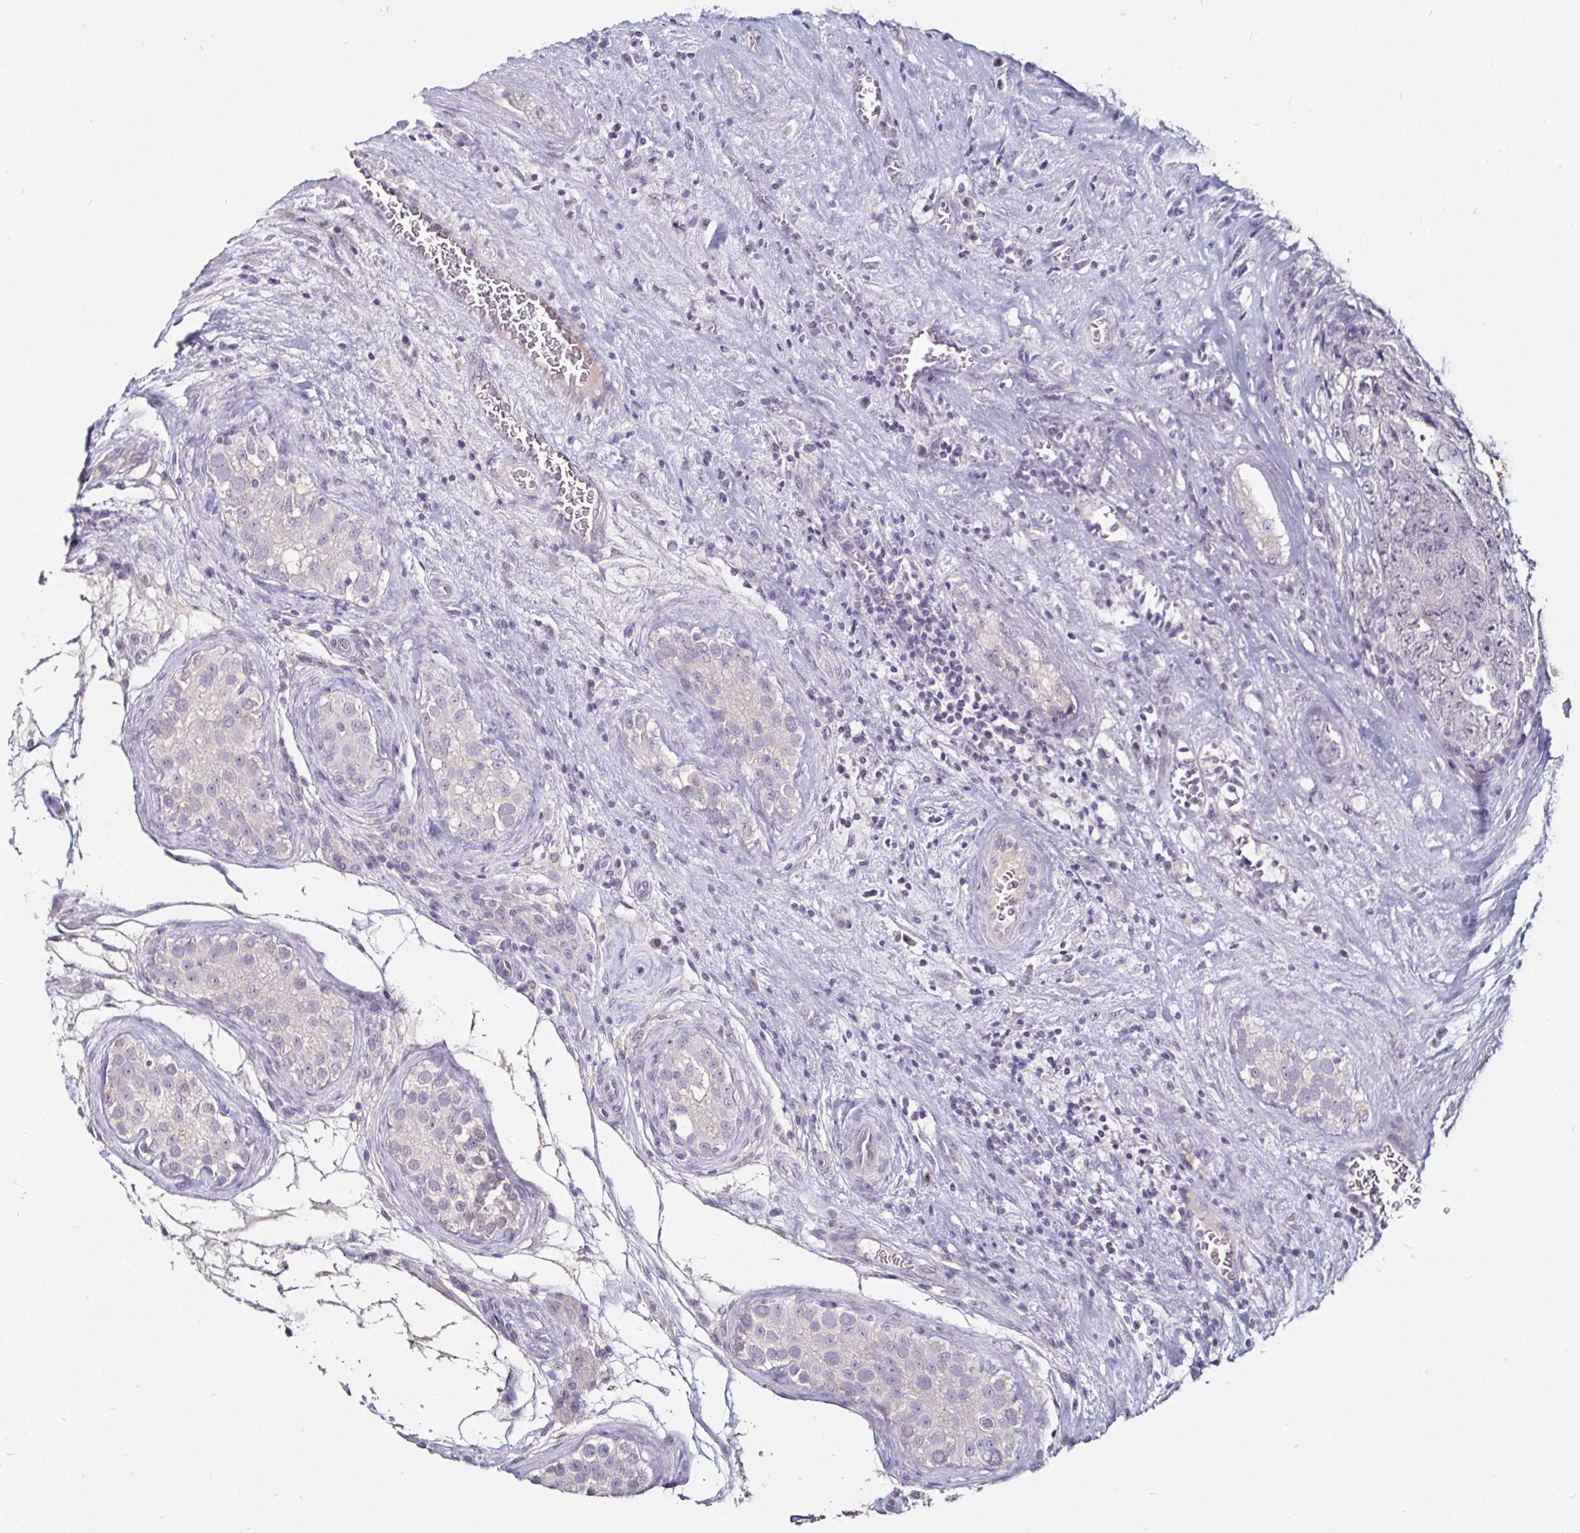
{"staining": {"intensity": "negative", "quantity": "none", "location": "none"}, "tissue": "testis cancer", "cell_type": "Tumor cells", "image_type": "cancer", "snomed": [{"axis": "morphology", "description": "Carcinoma, Embryonal, NOS"}, {"axis": "topography", "description": "Testis"}], "caption": "Protein analysis of testis embryonal carcinoma shows no significant positivity in tumor cells. (Immunohistochemistry, brightfield microscopy, high magnification).", "gene": "FAIM2", "patient": {"sex": "male", "age": 28}}